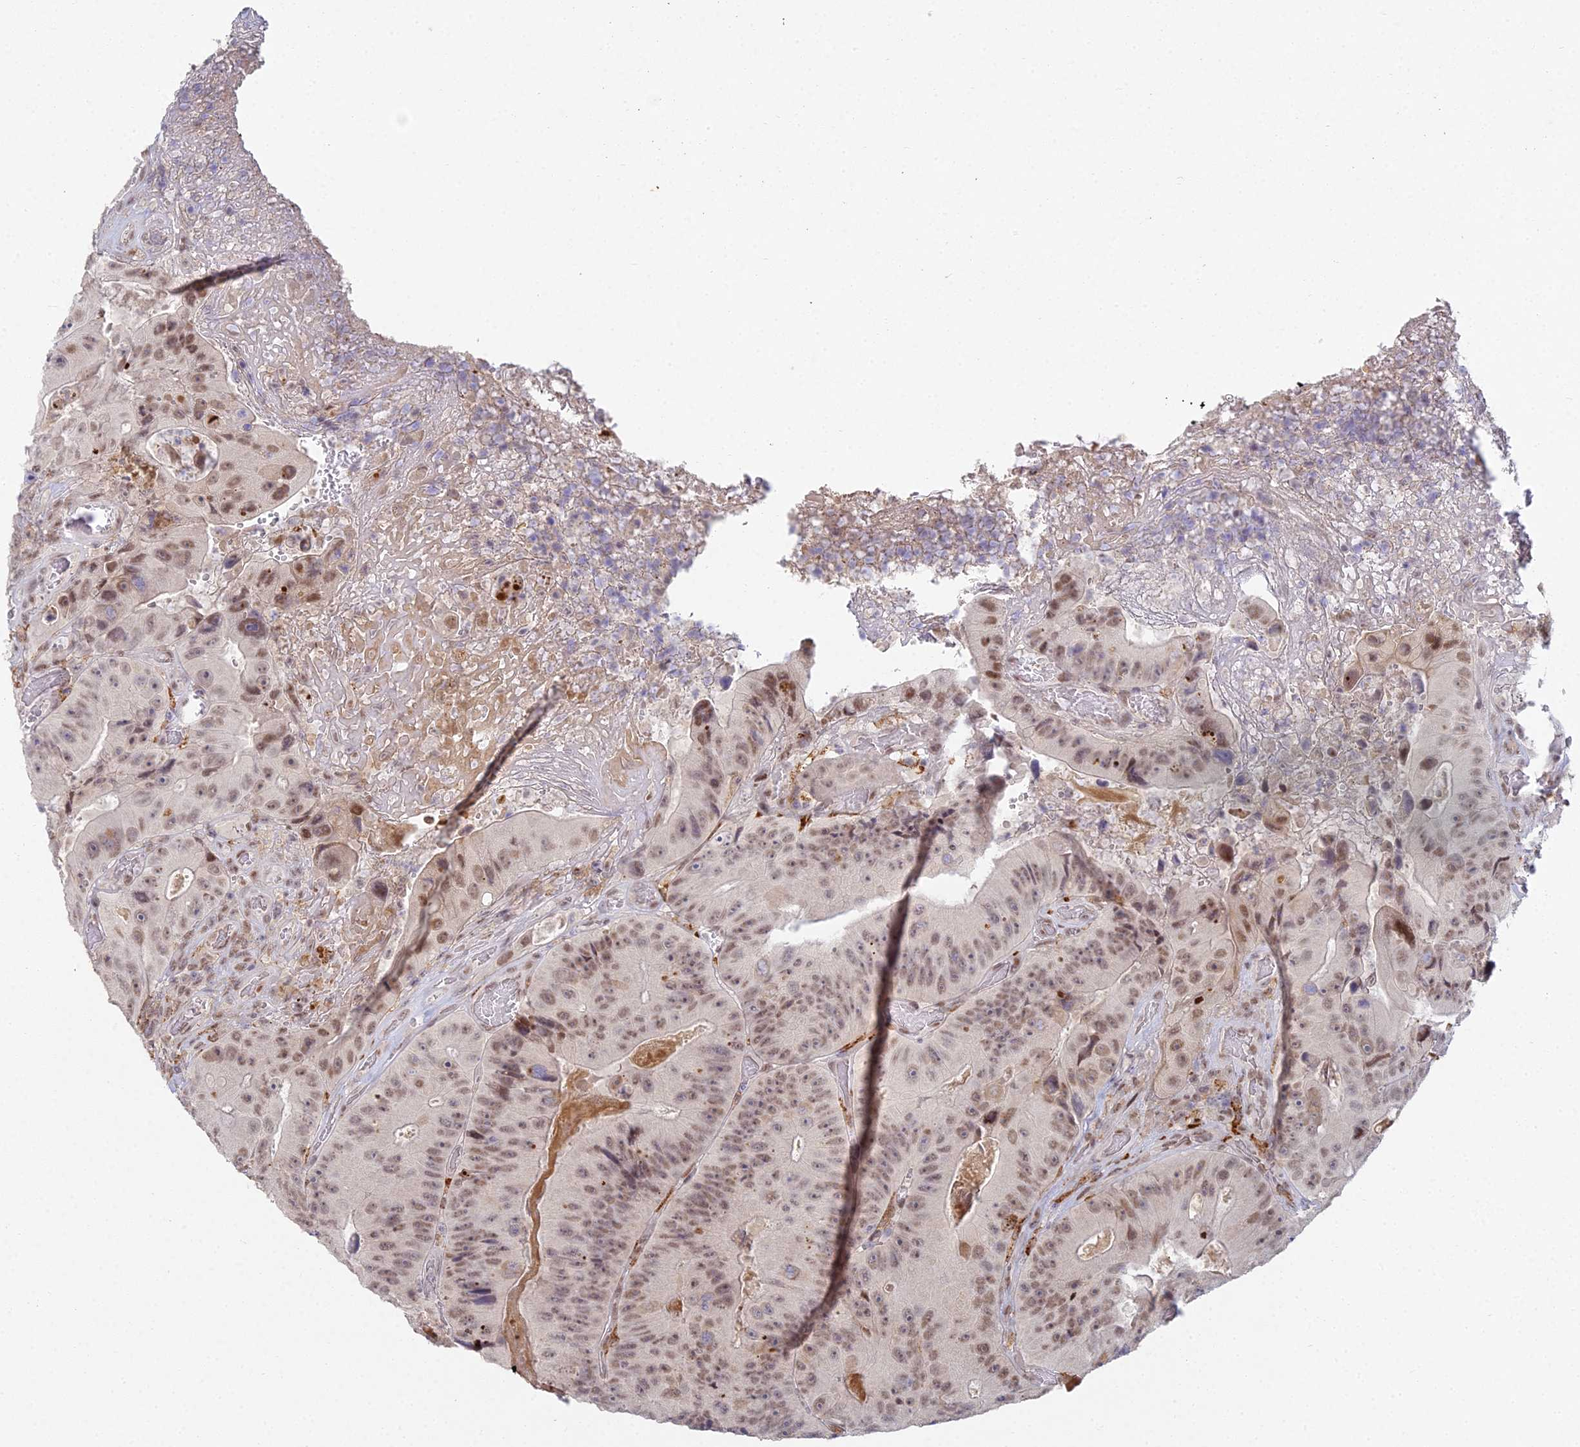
{"staining": {"intensity": "moderate", "quantity": ">75%", "location": "nuclear"}, "tissue": "colorectal cancer", "cell_type": "Tumor cells", "image_type": "cancer", "snomed": [{"axis": "morphology", "description": "Adenocarcinoma, NOS"}, {"axis": "topography", "description": "Colon"}], "caption": "A photomicrograph of colorectal cancer (adenocarcinoma) stained for a protein exhibits moderate nuclear brown staining in tumor cells.", "gene": "ABHD17A", "patient": {"sex": "female", "age": 86}}